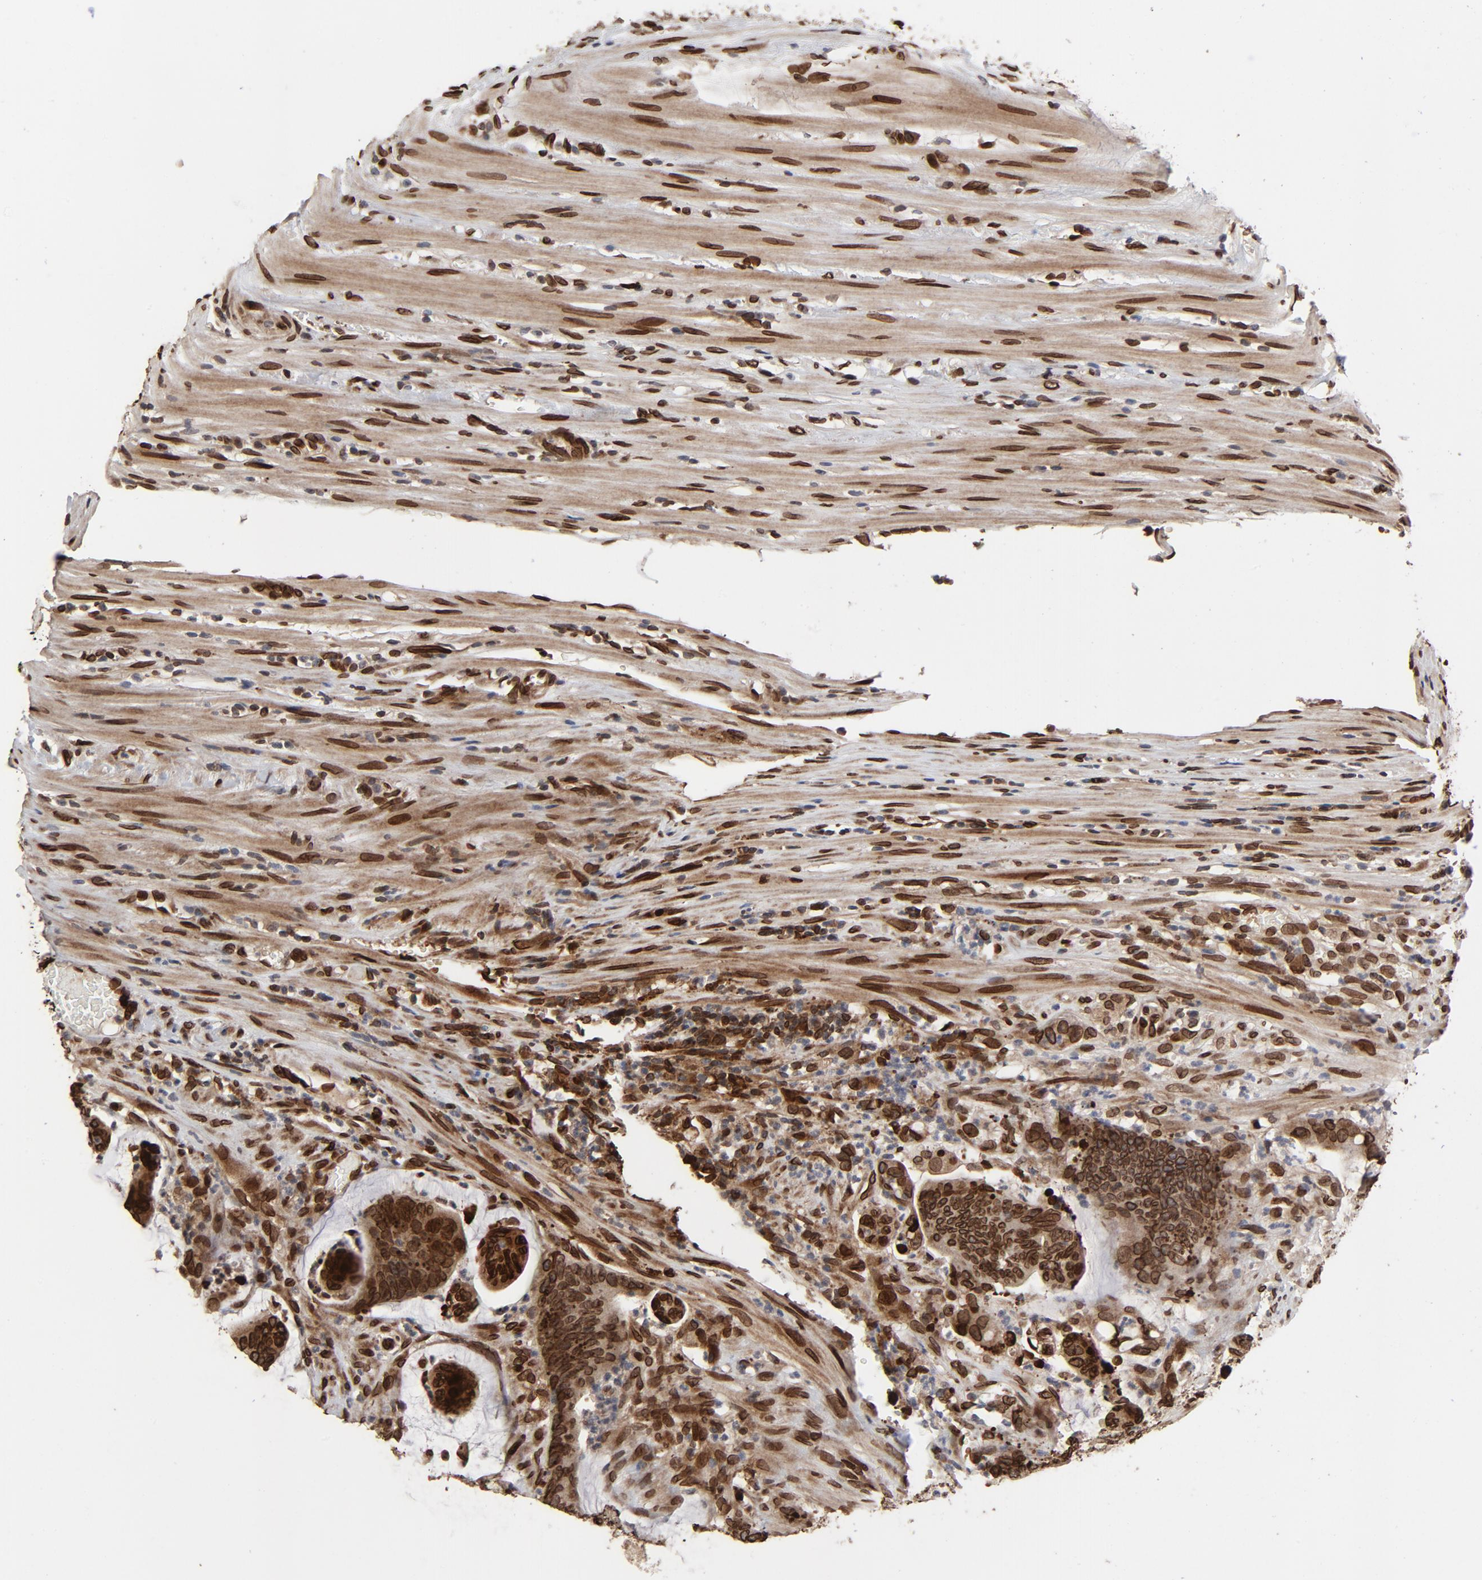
{"staining": {"intensity": "strong", "quantity": ">75%", "location": "cytoplasmic/membranous,nuclear"}, "tissue": "colorectal cancer", "cell_type": "Tumor cells", "image_type": "cancer", "snomed": [{"axis": "morphology", "description": "Adenocarcinoma, NOS"}, {"axis": "topography", "description": "Rectum"}], "caption": "Protein staining of colorectal cancer (adenocarcinoma) tissue shows strong cytoplasmic/membranous and nuclear expression in approximately >75% of tumor cells.", "gene": "LMNA", "patient": {"sex": "female", "age": 66}}